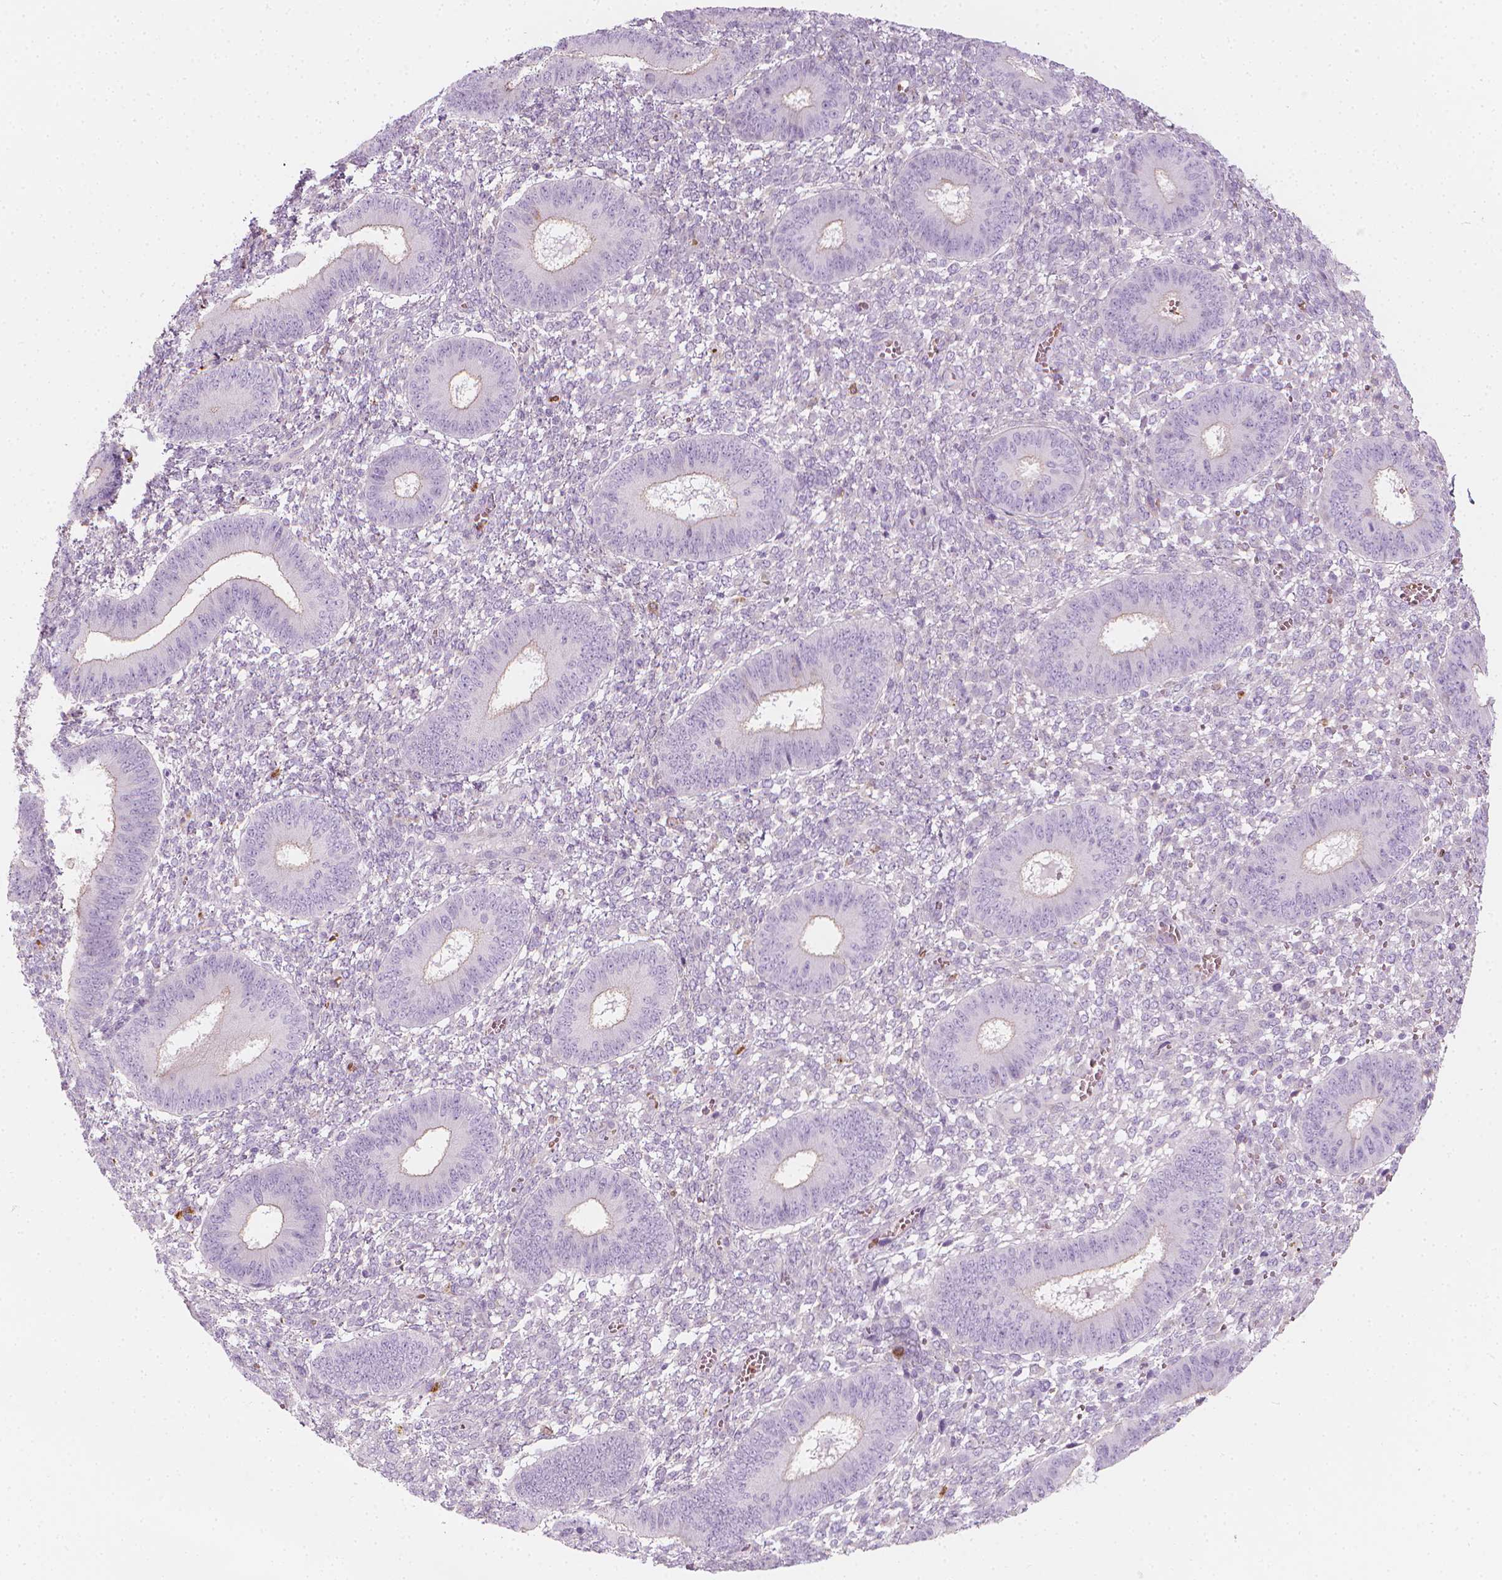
{"staining": {"intensity": "negative", "quantity": "none", "location": "none"}, "tissue": "endometrium", "cell_type": "Cells in endometrial stroma", "image_type": "normal", "snomed": [{"axis": "morphology", "description": "Normal tissue, NOS"}, {"axis": "topography", "description": "Endometrium"}], "caption": "This is an IHC photomicrograph of normal endometrium. There is no staining in cells in endometrial stroma.", "gene": "CES1", "patient": {"sex": "female", "age": 42}}